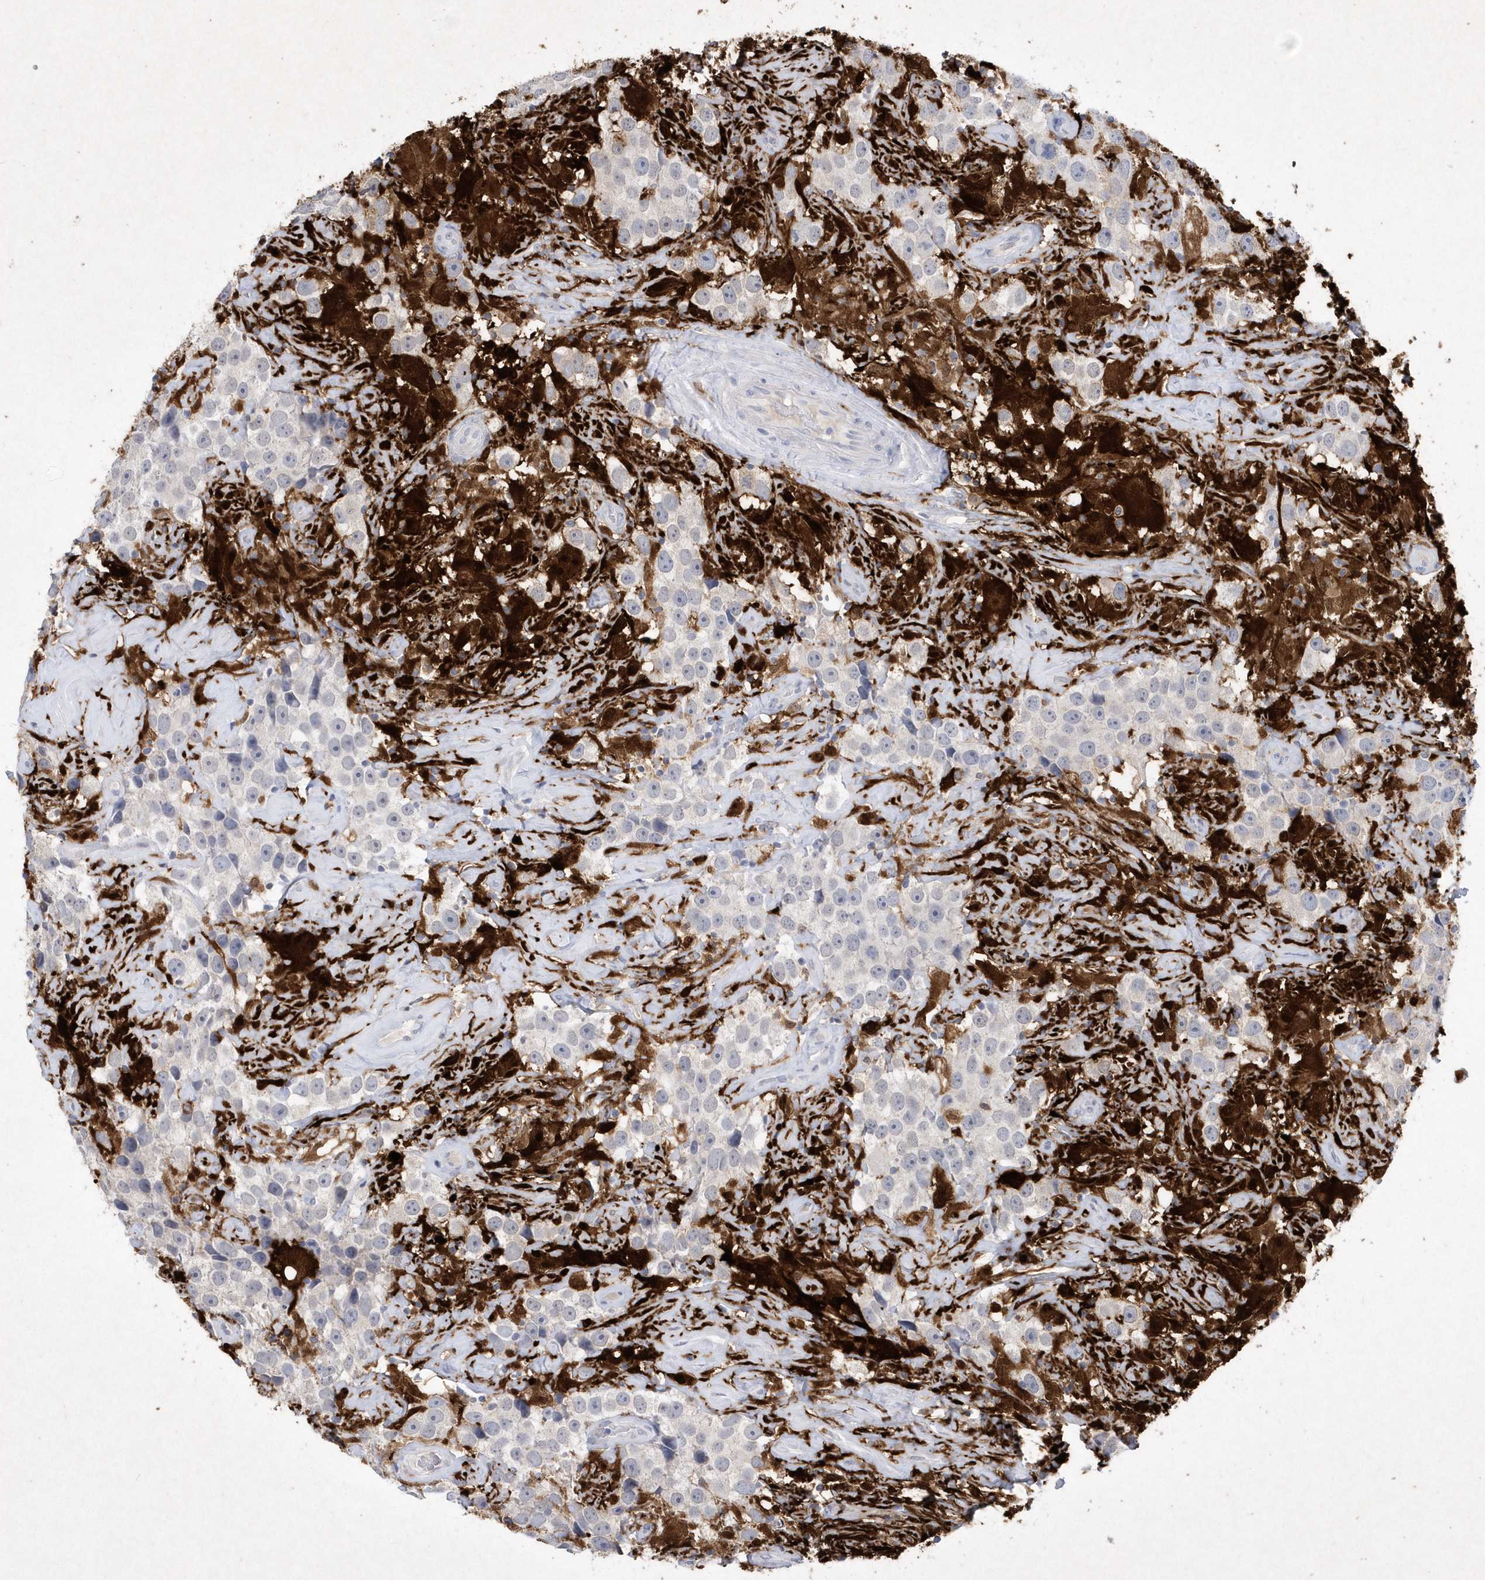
{"staining": {"intensity": "negative", "quantity": "none", "location": "none"}, "tissue": "testis cancer", "cell_type": "Tumor cells", "image_type": "cancer", "snomed": [{"axis": "morphology", "description": "Seminoma, NOS"}, {"axis": "topography", "description": "Testis"}], "caption": "This is a histopathology image of IHC staining of testis cancer, which shows no staining in tumor cells.", "gene": "BHLHA15", "patient": {"sex": "male", "age": 49}}